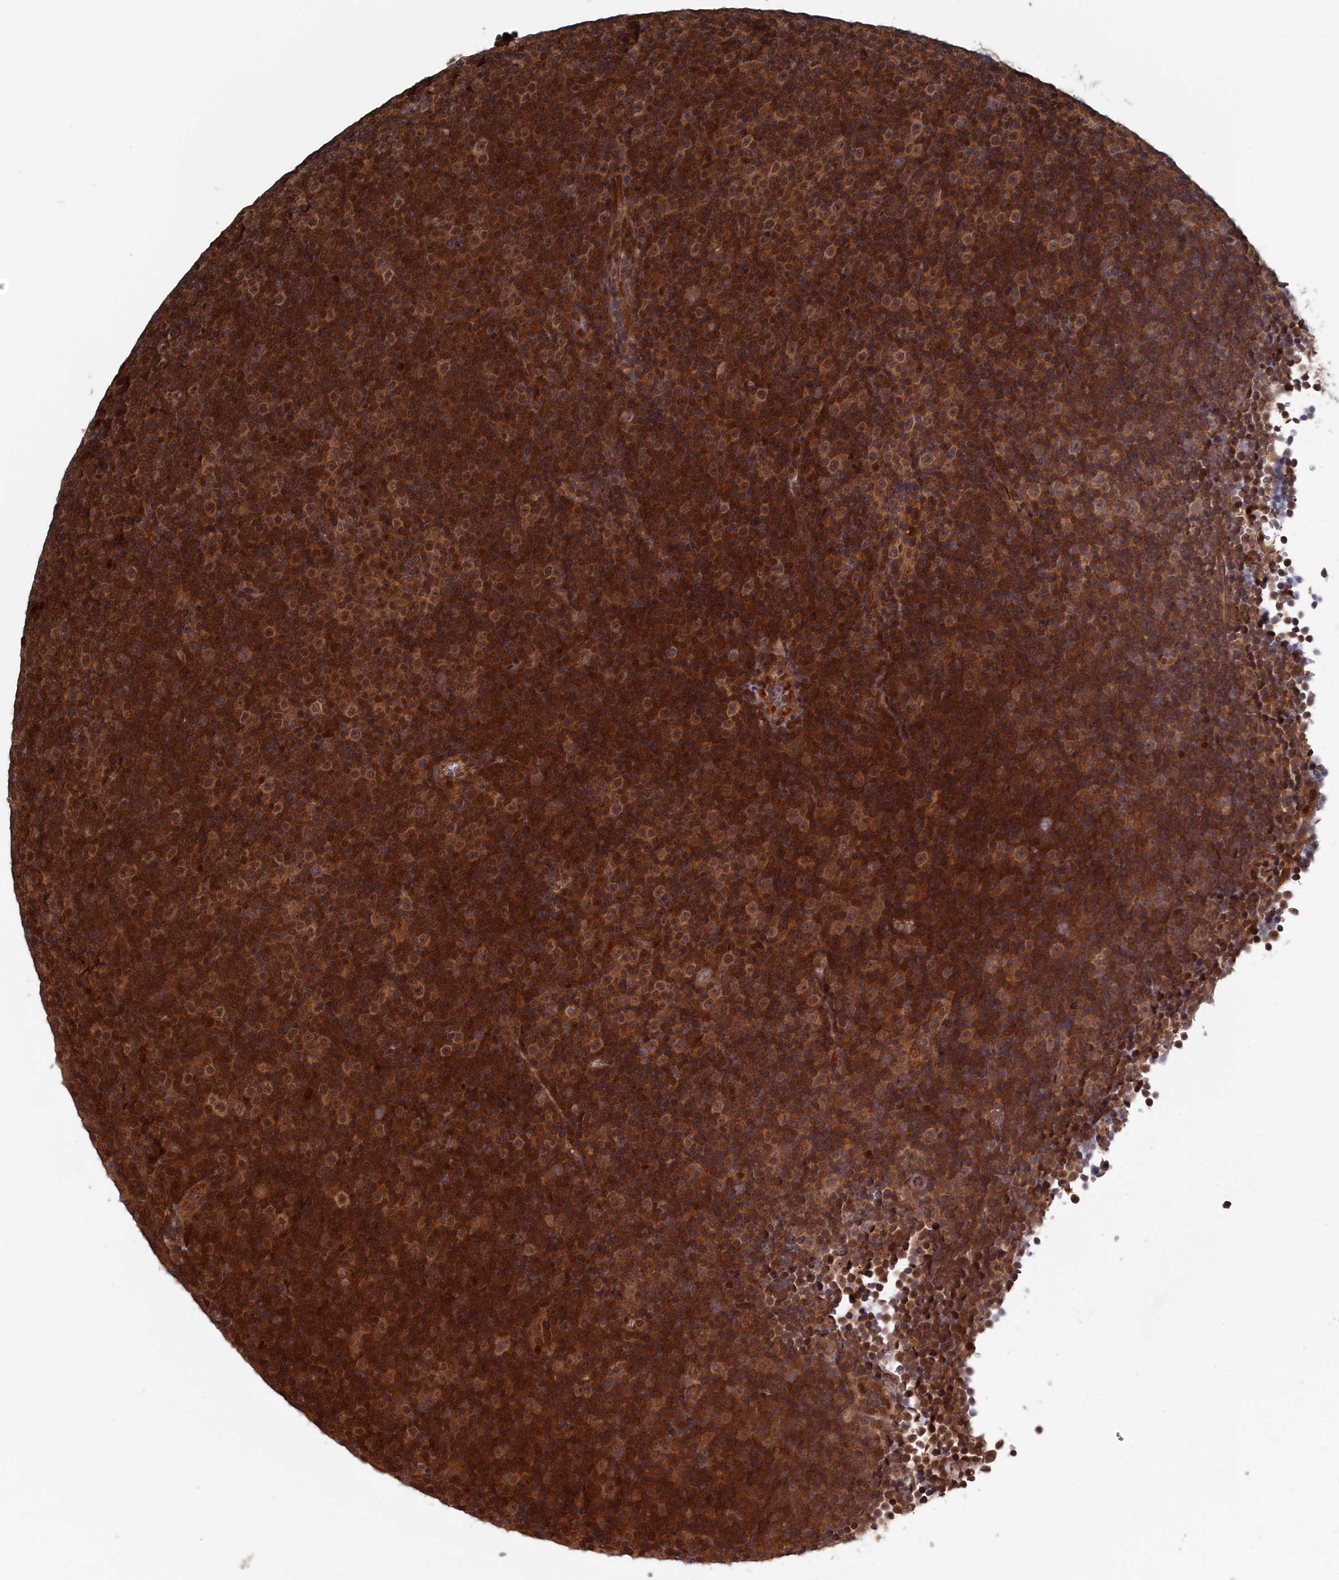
{"staining": {"intensity": "moderate", "quantity": ">75%", "location": "cytoplasmic/membranous,nuclear"}, "tissue": "lymphoma", "cell_type": "Tumor cells", "image_type": "cancer", "snomed": [{"axis": "morphology", "description": "Malignant lymphoma, non-Hodgkin's type, Low grade"}, {"axis": "topography", "description": "Lymph node"}], "caption": "IHC photomicrograph of neoplastic tissue: low-grade malignant lymphoma, non-Hodgkin's type stained using IHC exhibits medium levels of moderate protein expression localized specifically in the cytoplasmic/membranous and nuclear of tumor cells, appearing as a cytoplasmic/membranous and nuclear brown color.", "gene": "ELOVL6", "patient": {"sex": "female", "age": 67}}